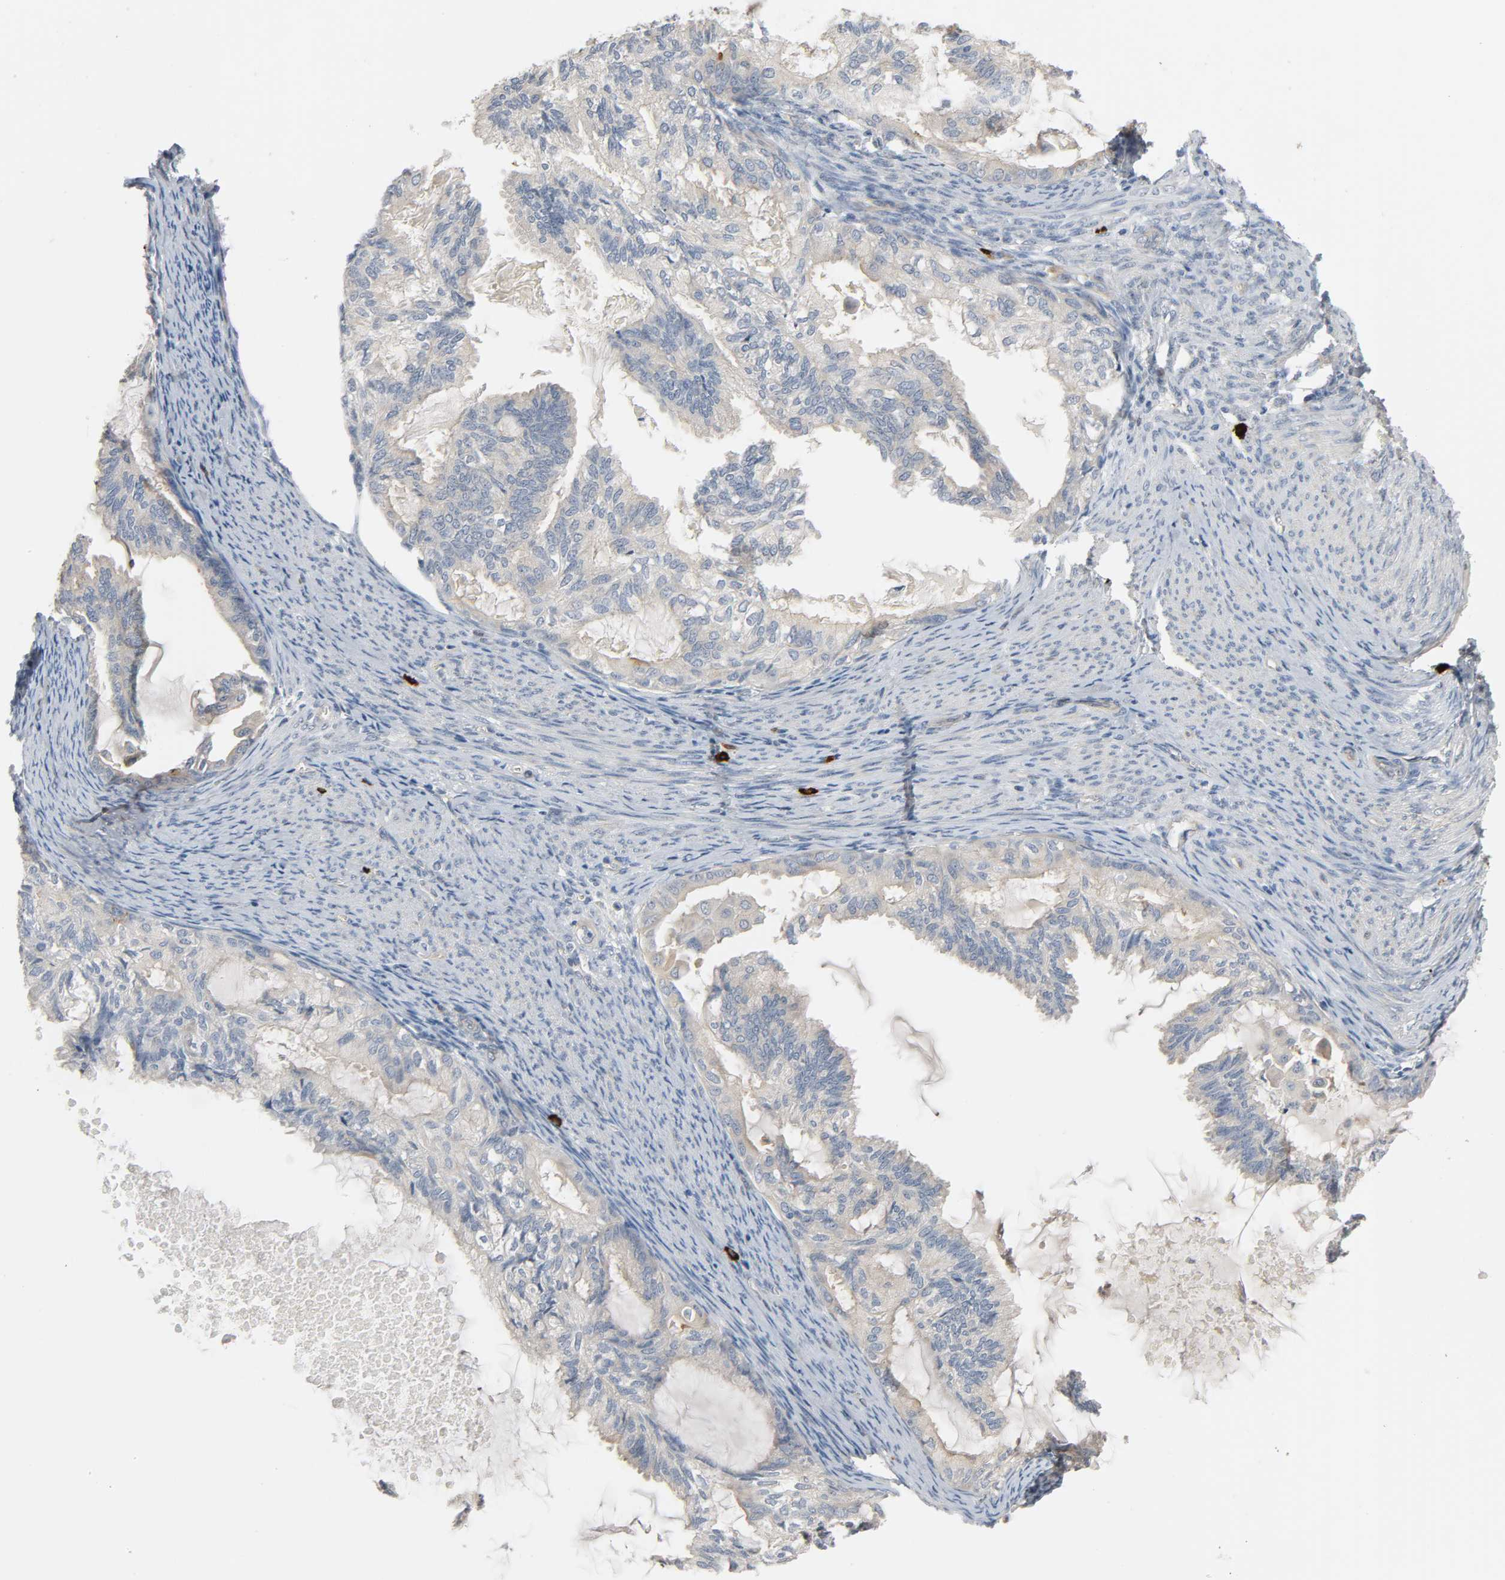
{"staining": {"intensity": "weak", "quantity": ">75%", "location": "cytoplasmic/membranous"}, "tissue": "cervical cancer", "cell_type": "Tumor cells", "image_type": "cancer", "snomed": [{"axis": "morphology", "description": "Normal tissue, NOS"}, {"axis": "morphology", "description": "Adenocarcinoma, NOS"}, {"axis": "topography", "description": "Cervix"}, {"axis": "topography", "description": "Endometrium"}], "caption": "Protein expression analysis of human cervical adenocarcinoma reveals weak cytoplasmic/membranous positivity in approximately >75% of tumor cells. Immunohistochemistry (ihc) stains the protein in brown and the nuclei are stained blue.", "gene": "LIMCH1", "patient": {"sex": "female", "age": 86}}